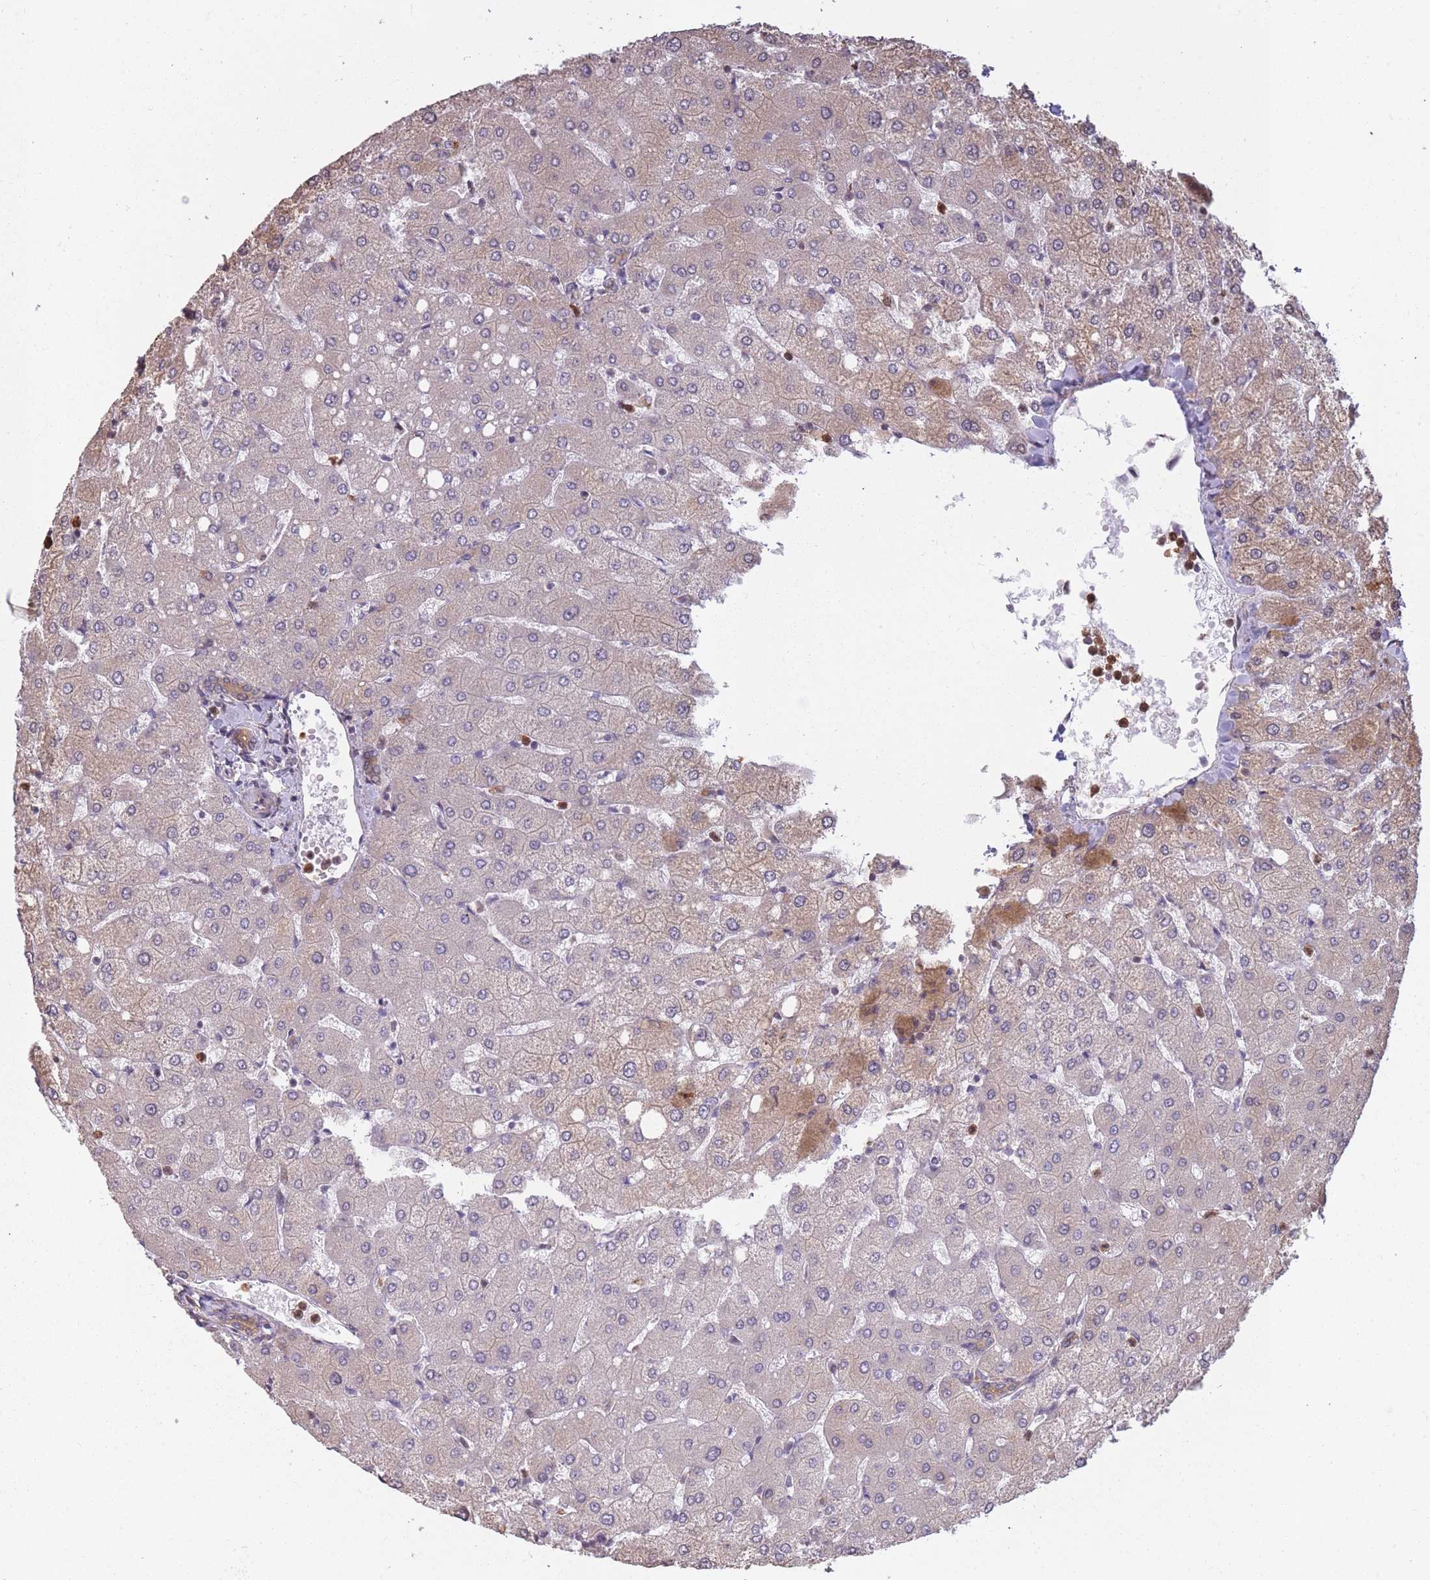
{"staining": {"intensity": "weak", "quantity": ">75%", "location": "cytoplasmic/membranous"}, "tissue": "liver", "cell_type": "Cholangiocytes", "image_type": "normal", "snomed": [{"axis": "morphology", "description": "Normal tissue, NOS"}, {"axis": "topography", "description": "Liver"}], "caption": "Immunohistochemistry staining of benign liver, which reveals low levels of weak cytoplasmic/membranous expression in about >75% of cholangiocytes indicating weak cytoplasmic/membranous protein staining. The staining was performed using DAB (brown) for protein detection and nuclei were counterstained in hematoxylin (blue).", "gene": "ARL13B", "patient": {"sex": "female", "age": 54}}